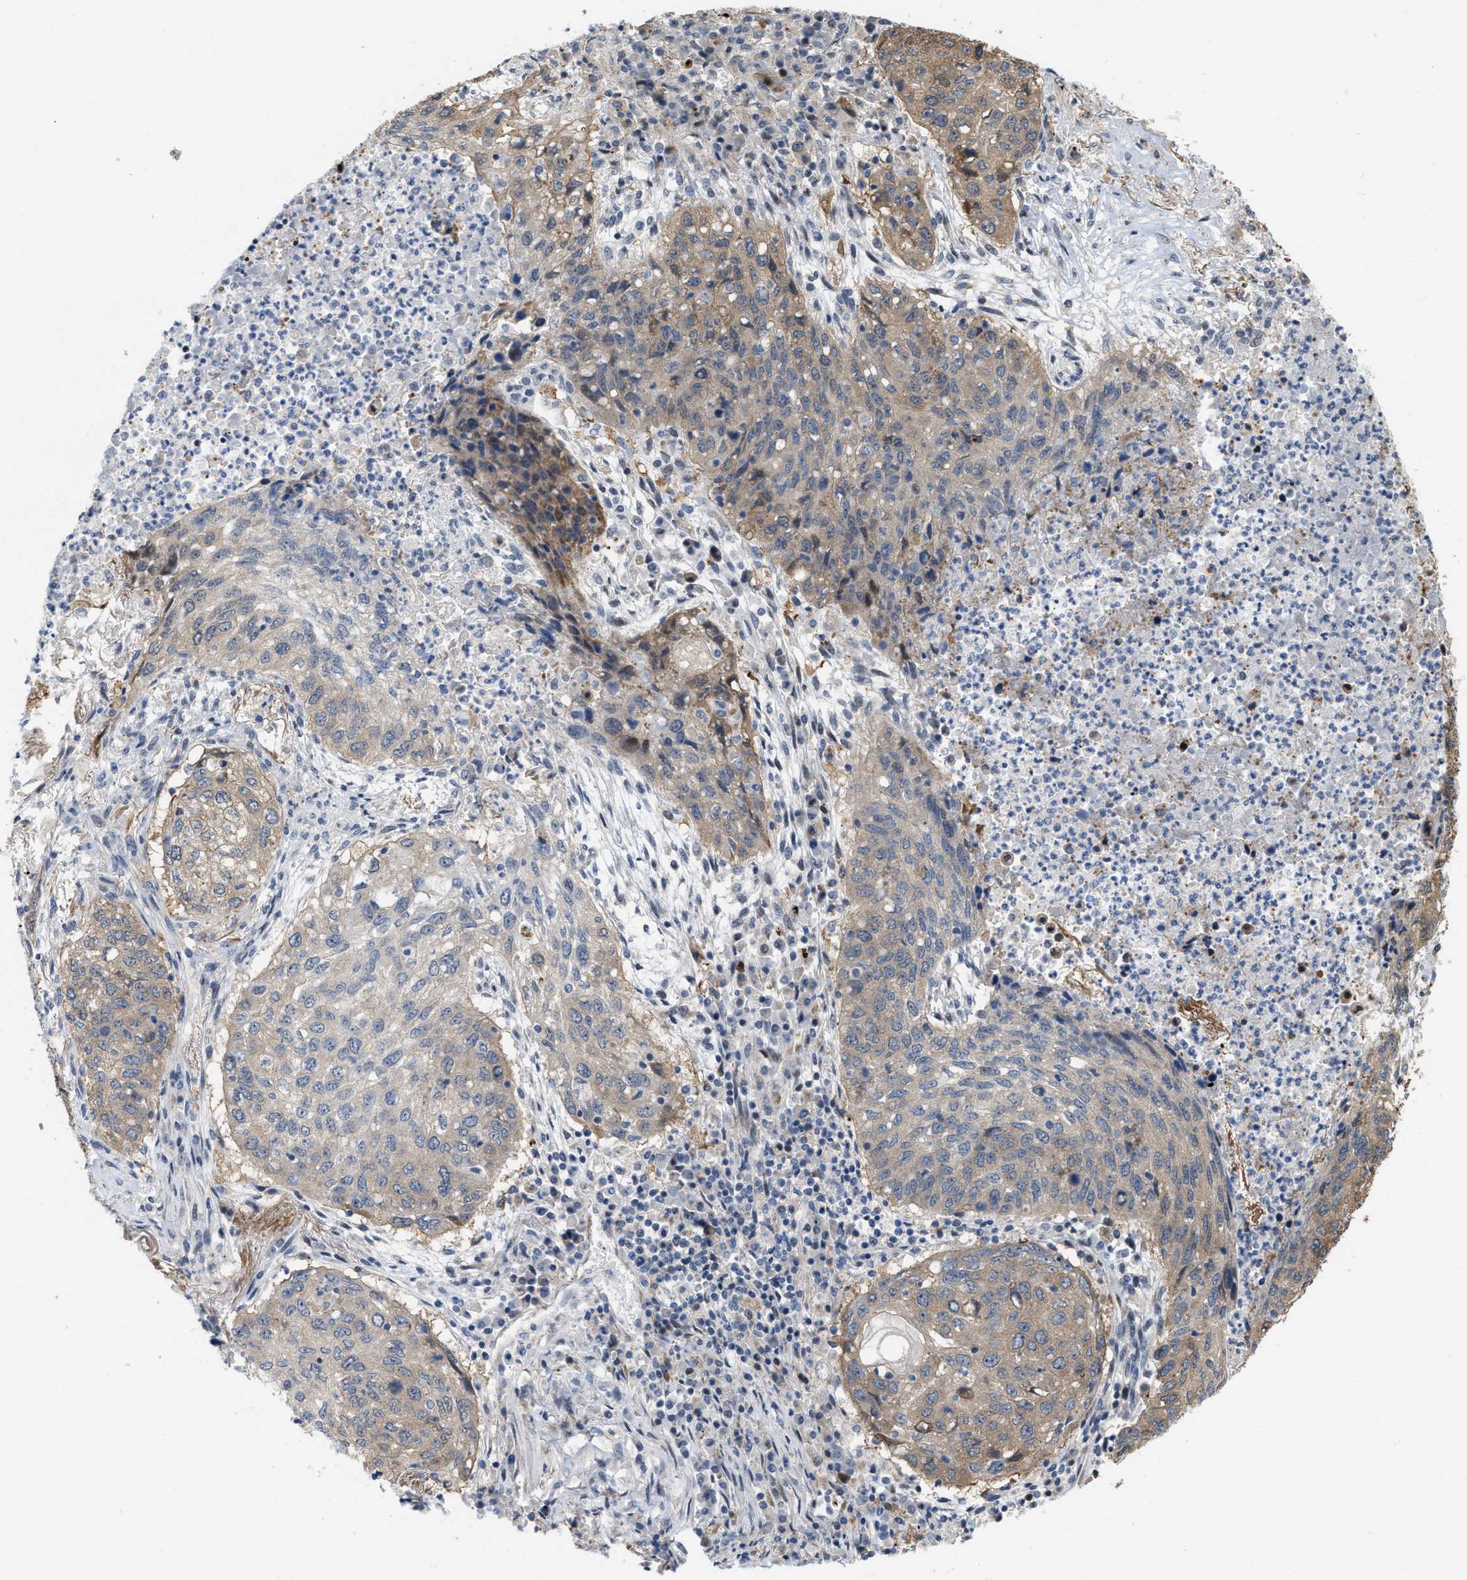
{"staining": {"intensity": "weak", "quantity": ">75%", "location": "cytoplasmic/membranous"}, "tissue": "lung cancer", "cell_type": "Tumor cells", "image_type": "cancer", "snomed": [{"axis": "morphology", "description": "Squamous cell carcinoma, NOS"}, {"axis": "topography", "description": "Lung"}], "caption": "Protein analysis of lung squamous cell carcinoma tissue displays weak cytoplasmic/membranous staining in about >75% of tumor cells.", "gene": "CSNK1A1", "patient": {"sex": "female", "age": 63}}